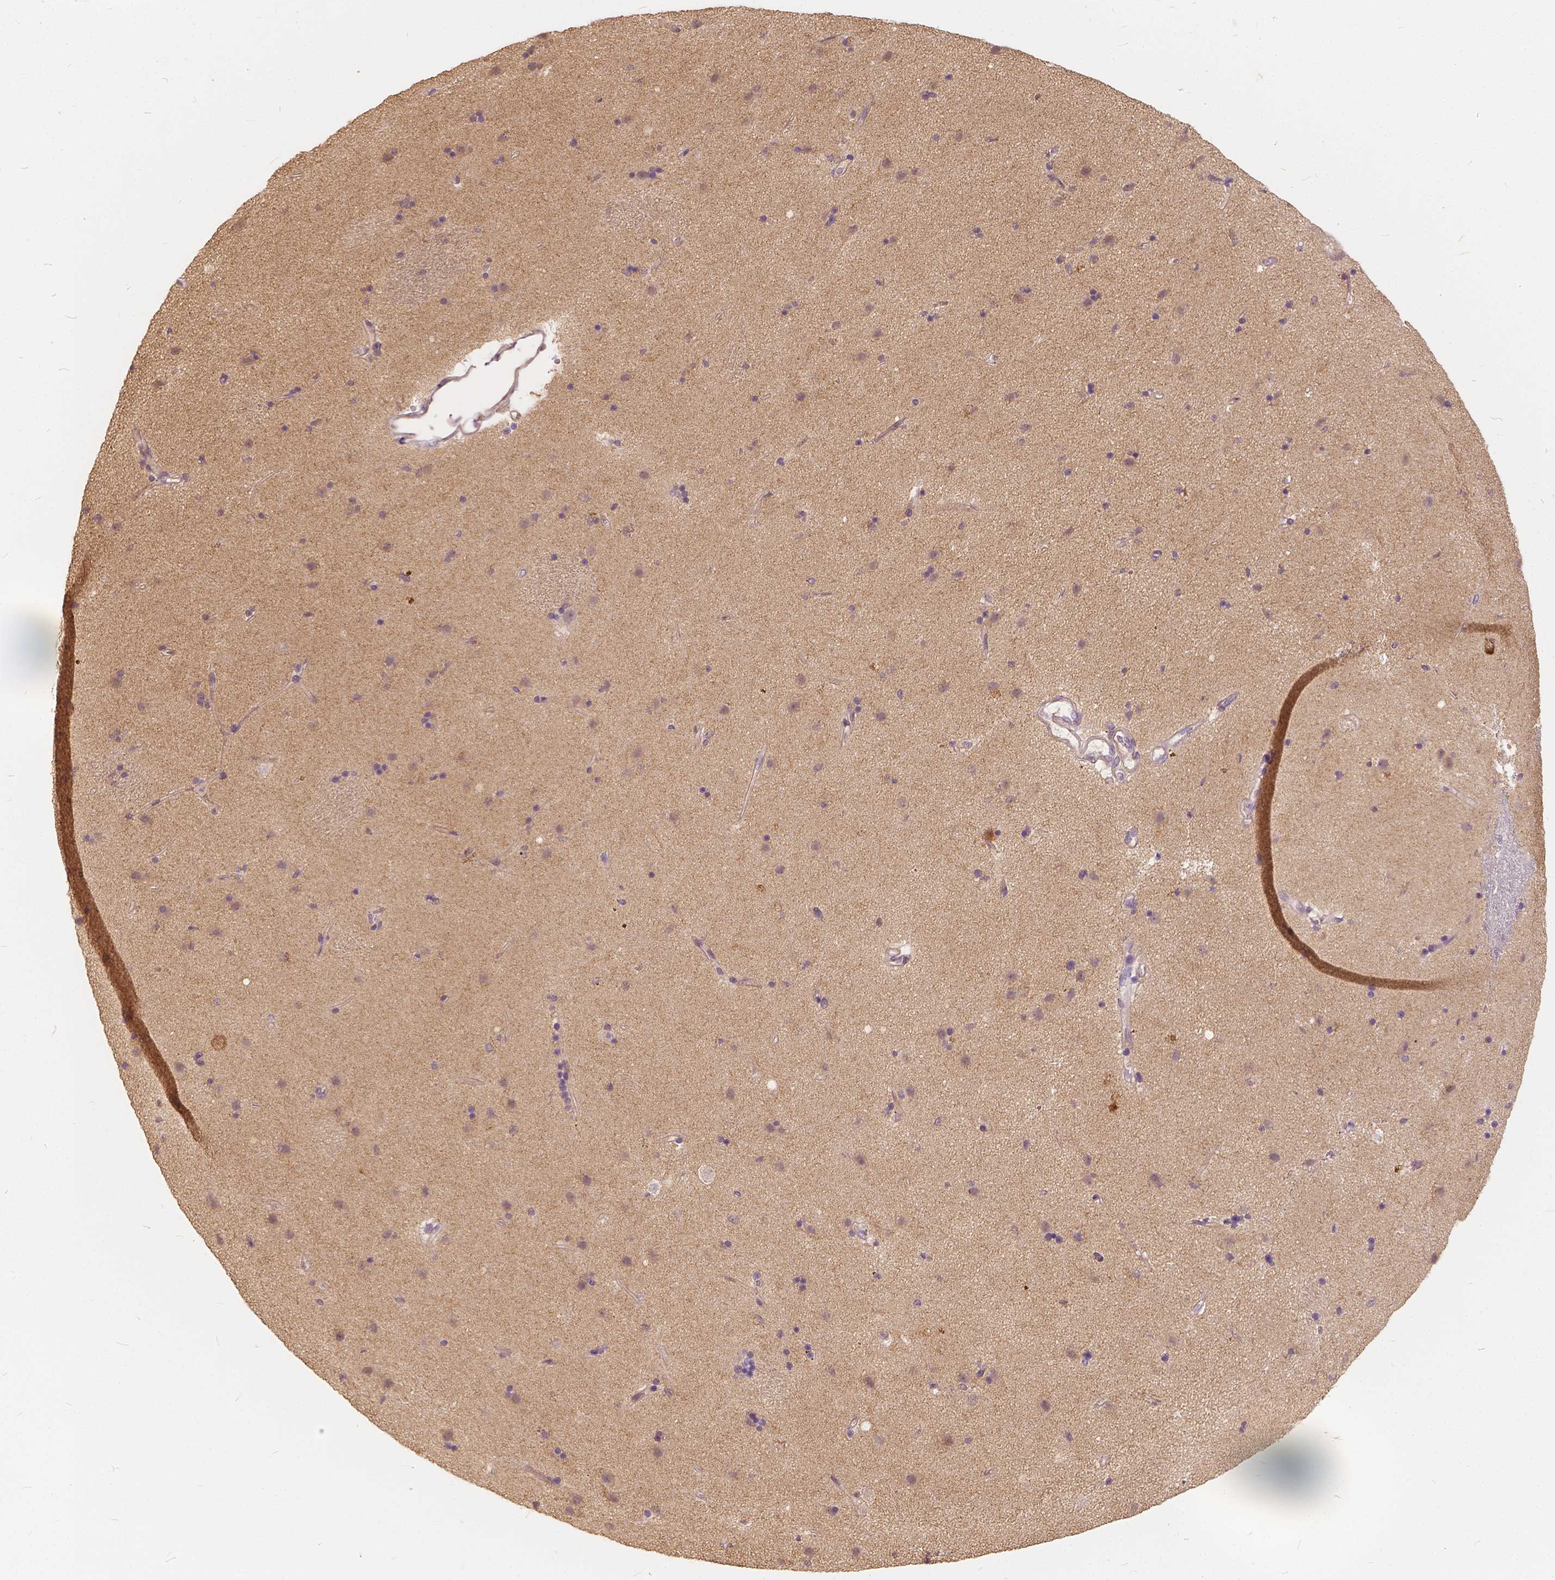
{"staining": {"intensity": "negative", "quantity": "none", "location": "none"}, "tissue": "caudate", "cell_type": "Glial cells", "image_type": "normal", "snomed": [{"axis": "morphology", "description": "Normal tissue, NOS"}, {"axis": "topography", "description": "Lateral ventricle wall"}], "caption": "Glial cells show no significant protein staining in unremarkable caudate. The staining is performed using DAB (3,3'-diaminobenzidine) brown chromogen with nuclei counter-stained in using hematoxylin.", "gene": "KIAA0513", "patient": {"sex": "female", "age": 71}}